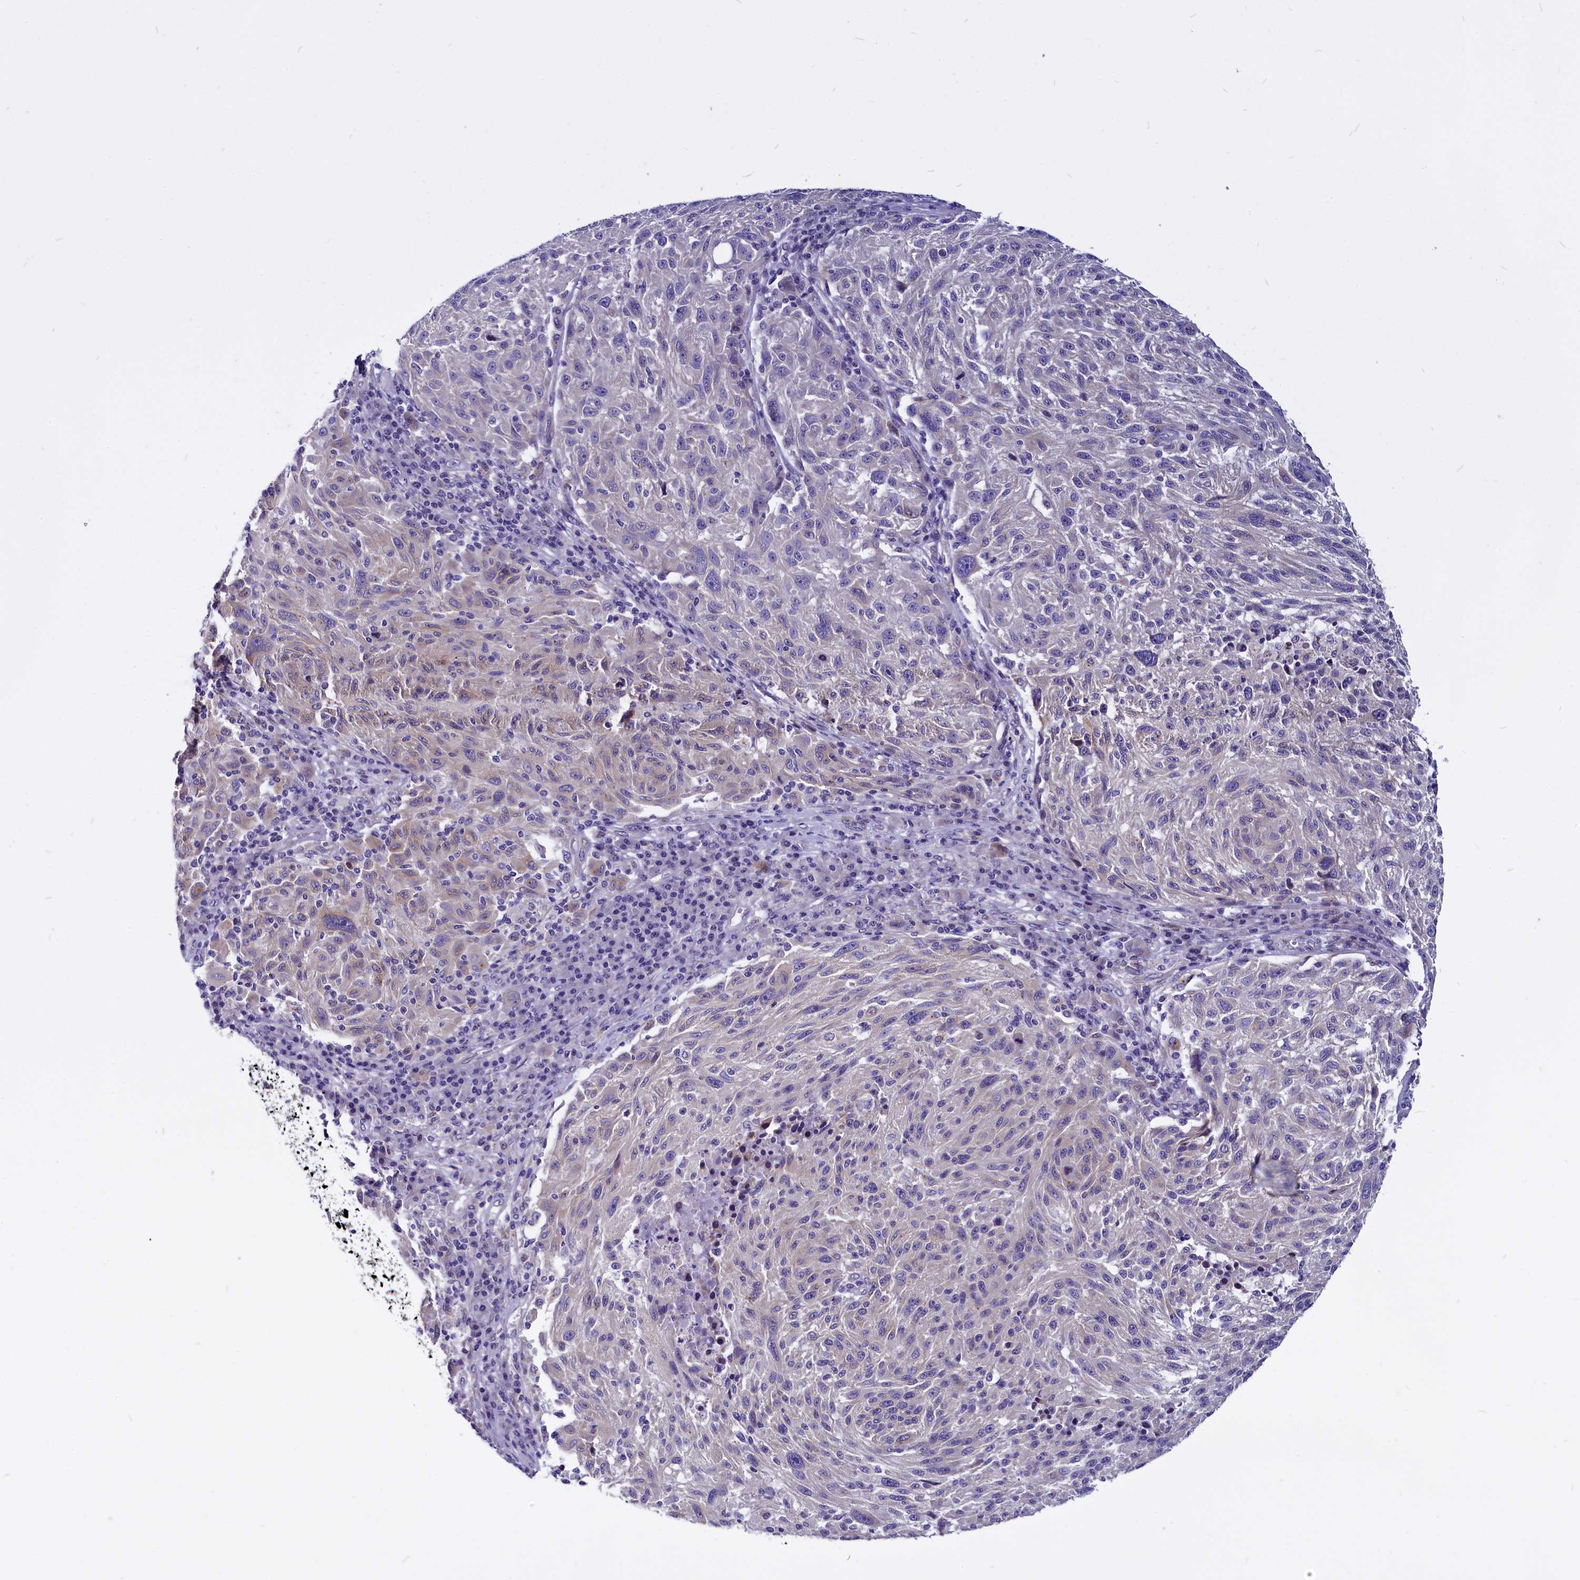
{"staining": {"intensity": "weak", "quantity": "<25%", "location": "cytoplasmic/membranous"}, "tissue": "melanoma", "cell_type": "Tumor cells", "image_type": "cancer", "snomed": [{"axis": "morphology", "description": "Malignant melanoma, NOS"}, {"axis": "topography", "description": "Skin"}], "caption": "The IHC micrograph has no significant expression in tumor cells of malignant melanoma tissue.", "gene": "CEP170", "patient": {"sex": "male", "age": 53}}